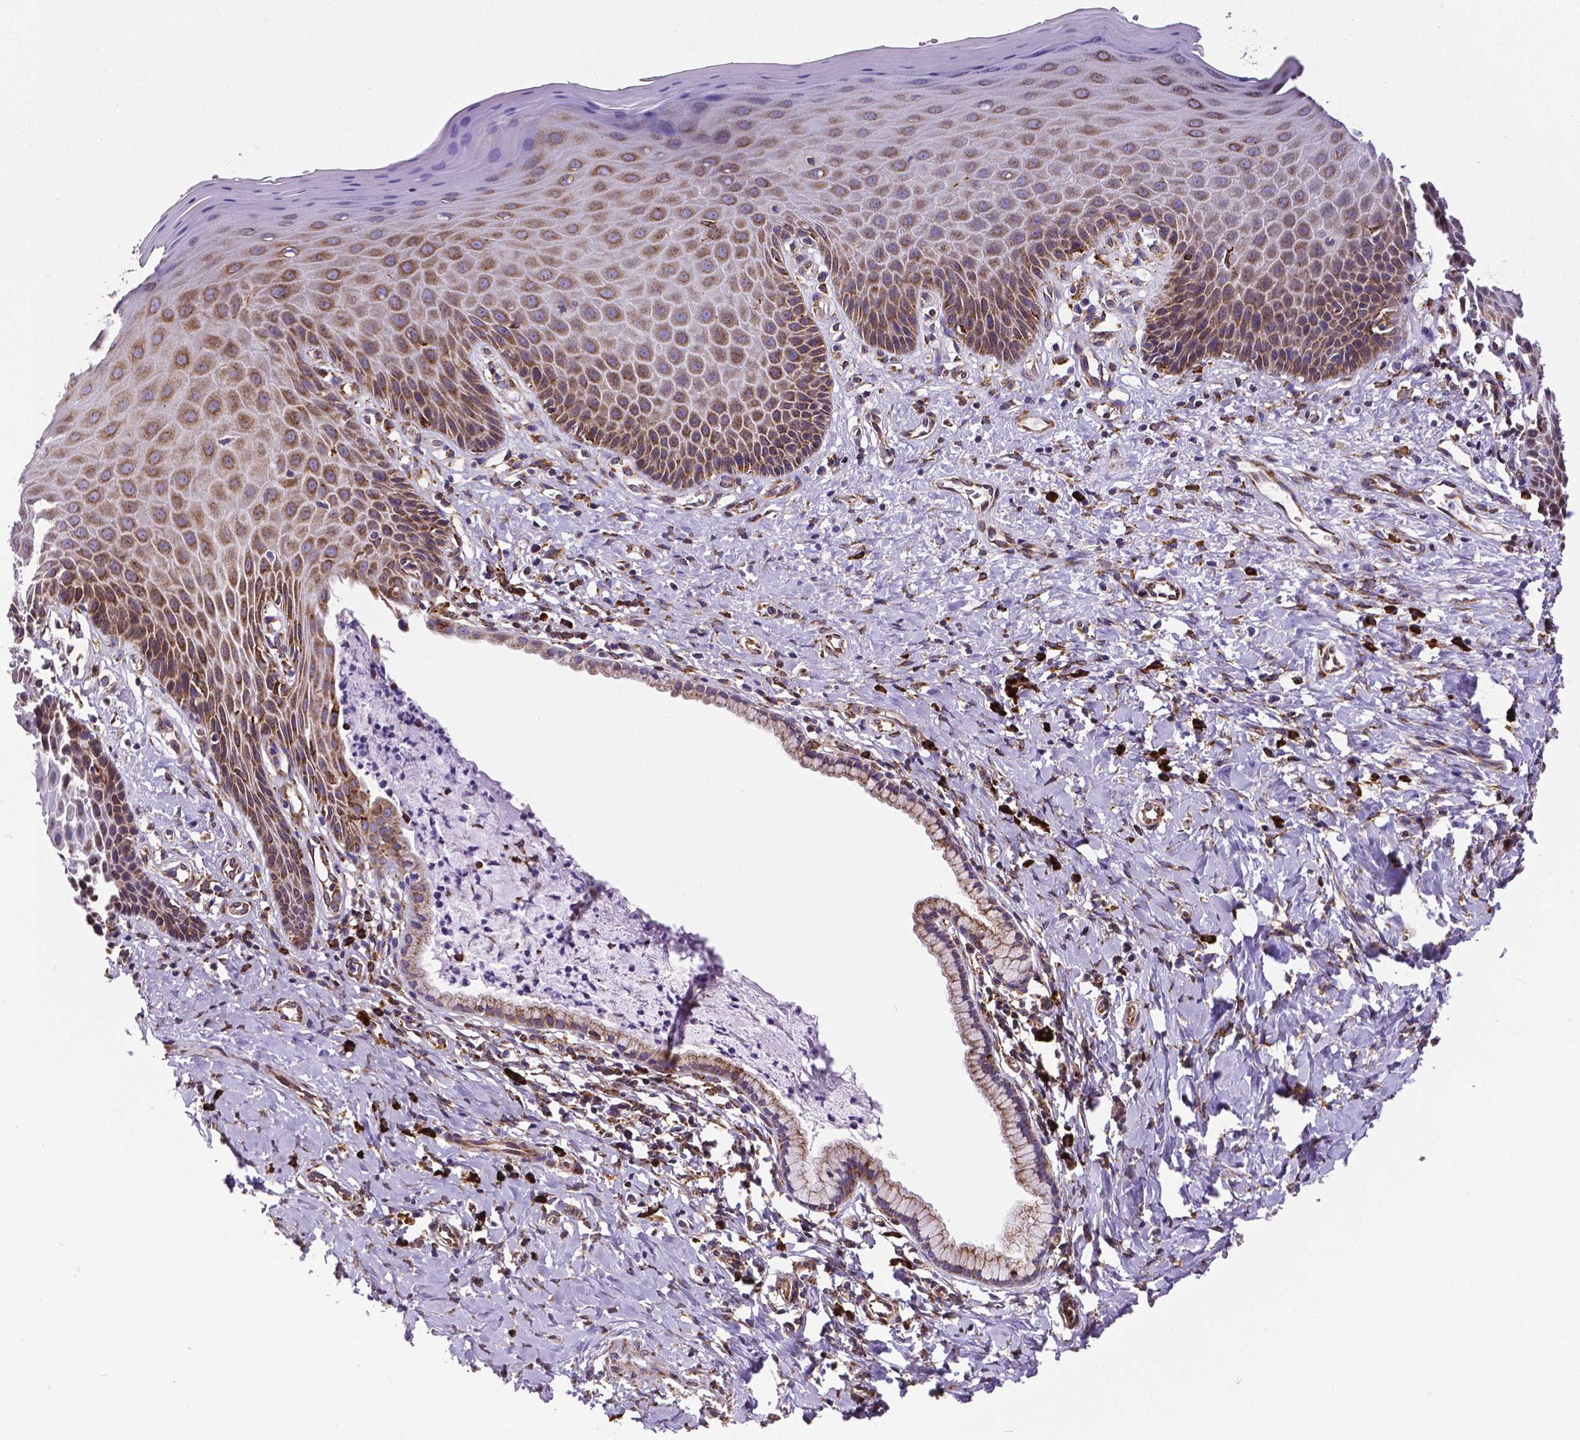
{"staining": {"intensity": "moderate", "quantity": ">75%", "location": "cytoplasmic/membranous"}, "tissue": "vagina", "cell_type": "Squamous epithelial cells", "image_type": "normal", "snomed": [{"axis": "morphology", "description": "Normal tissue, NOS"}, {"axis": "topography", "description": "Vagina"}], "caption": "Benign vagina reveals moderate cytoplasmic/membranous positivity in approximately >75% of squamous epithelial cells (Brightfield microscopy of DAB IHC at high magnification)..", "gene": "MTDH", "patient": {"sex": "female", "age": 83}}